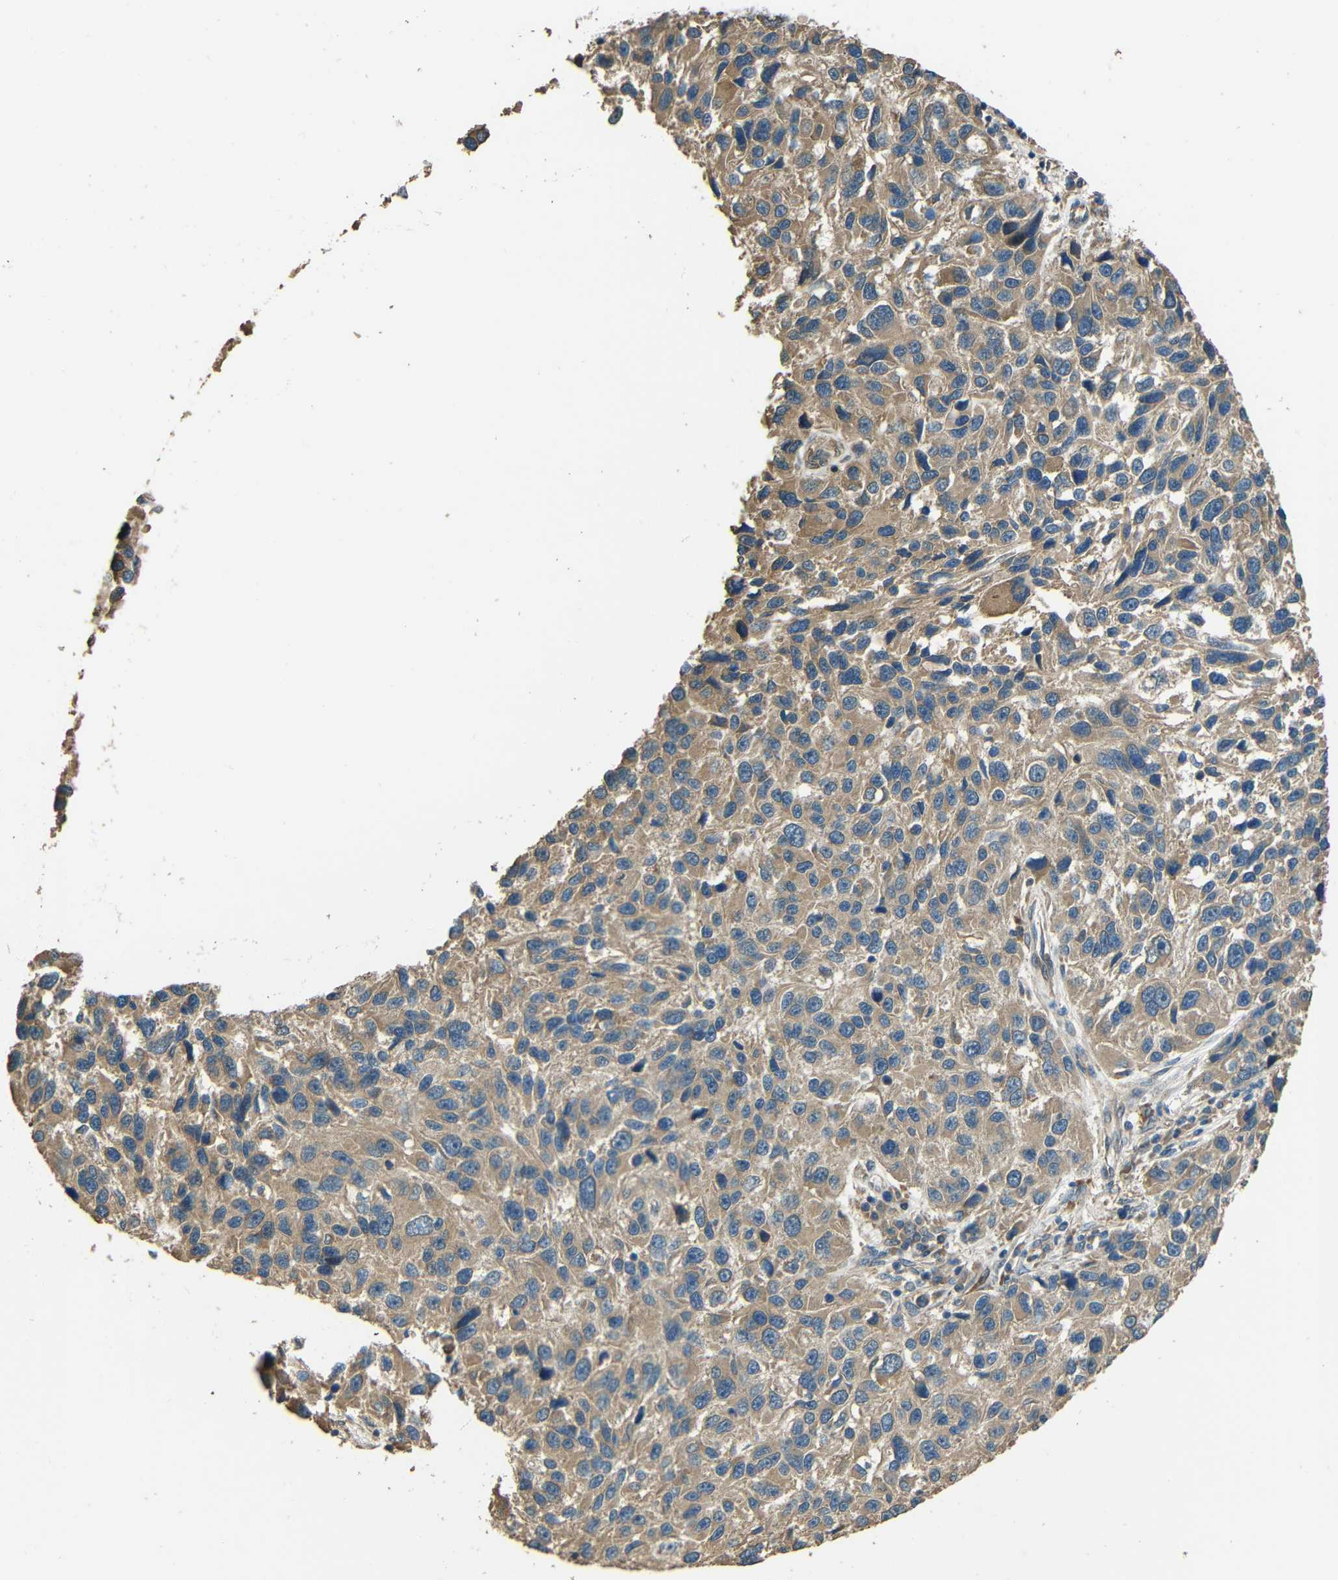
{"staining": {"intensity": "moderate", "quantity": ">75%", "location": "cytoplasmic/membranous"}, "tissue": "melanoma", "cell_type": "Tumor cells", "image_type": "cancer", "snomed": [{"axis": "morphology", "description": "Malignant melanoma, NOS"}, {"axis": "topography", "description": "Skin"}], "caption": "Immunohistochemistry (IHC) micrograph of human melanoma stained for a protein (brown), which shows medium levels of moderate cytoplasmic/membranous expression in approximately >75% of tumor cells.", "gene": "ACACA", "patient": {"sex": "male", "age": 53}}